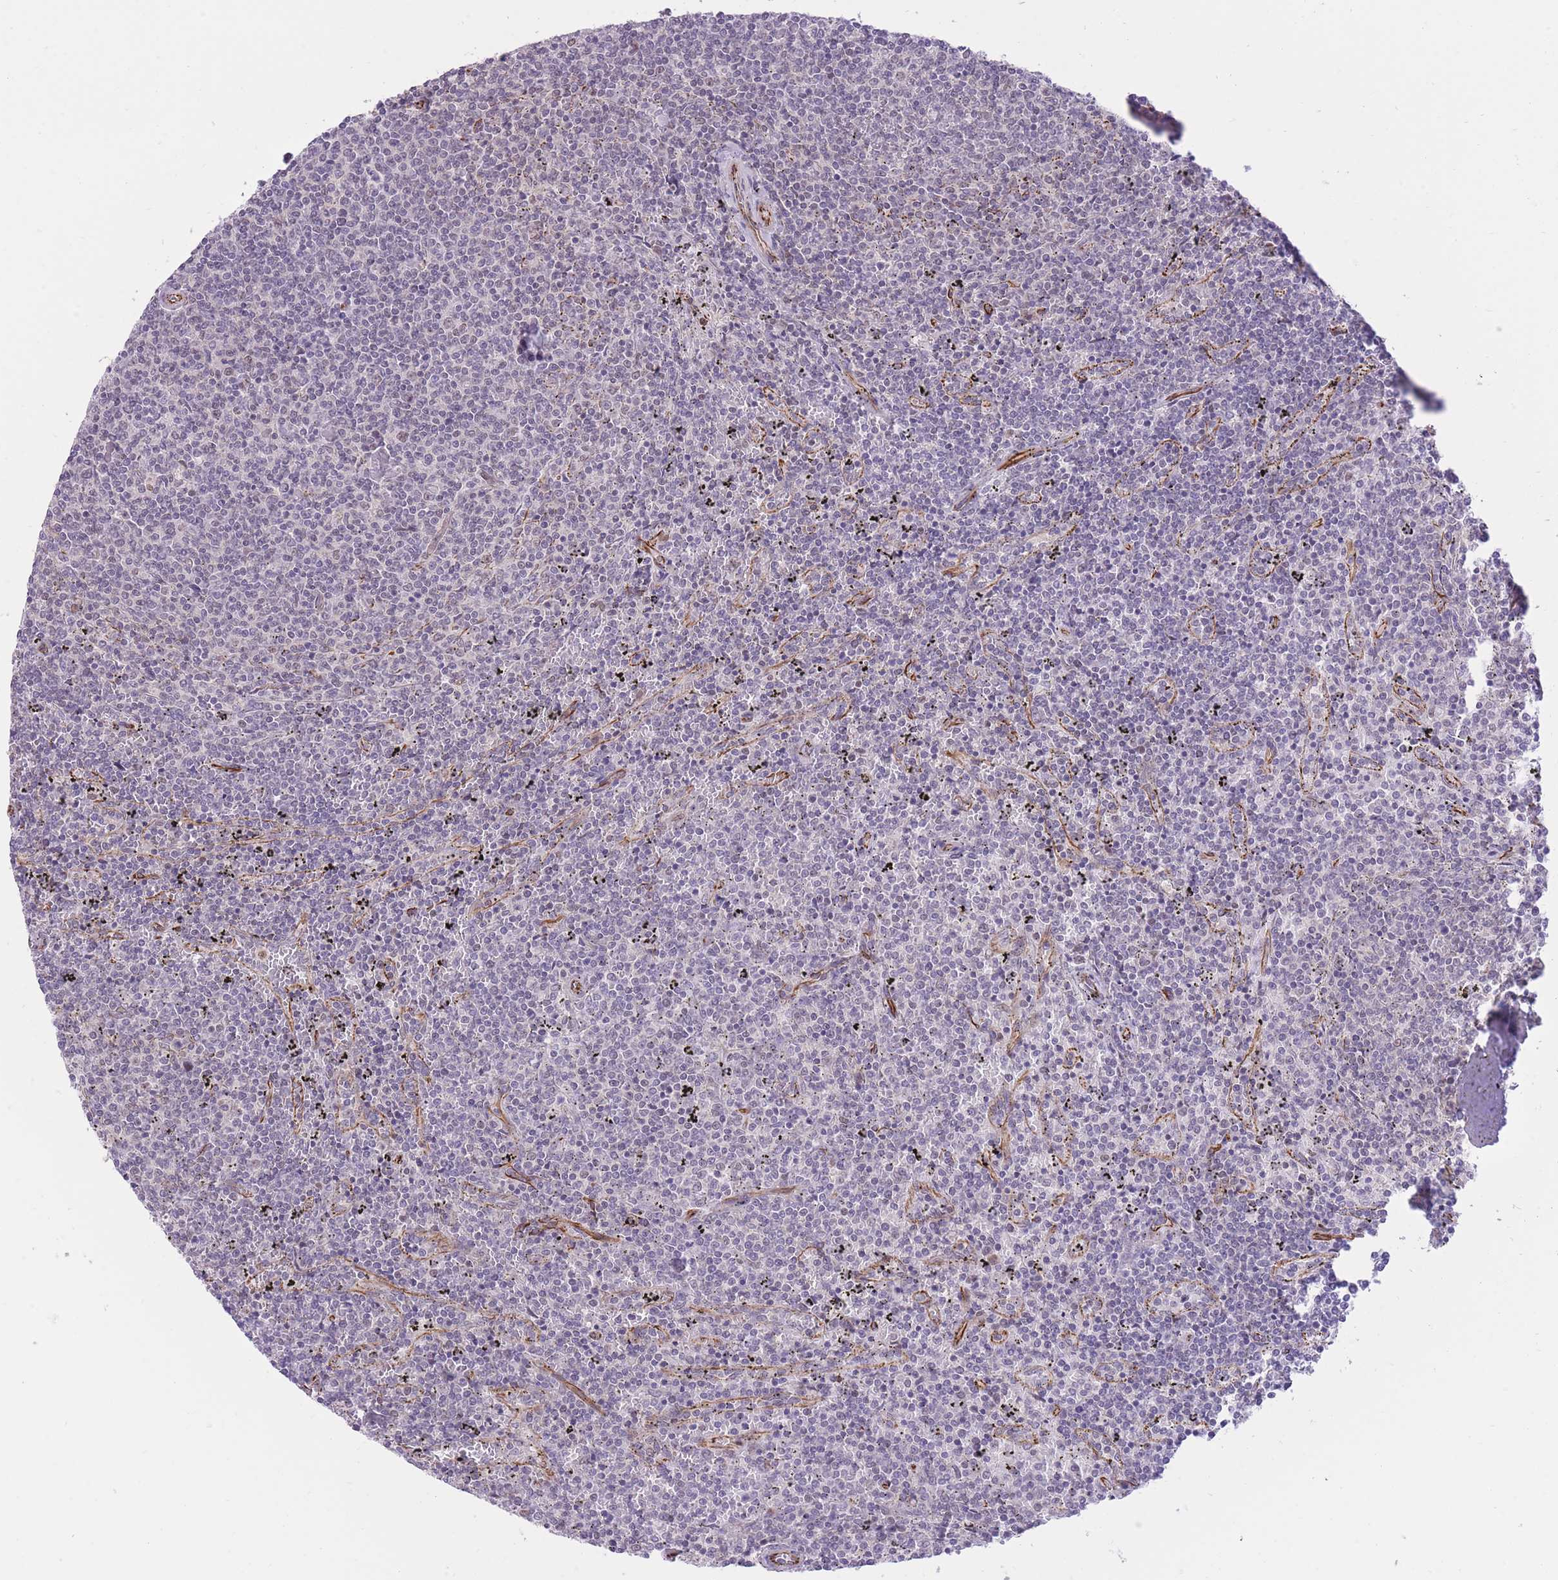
{"staining": {"intensity": "negative", "quantity": "none", "location": "none"}, "tissue": "lymphoma", "cell_type": "Tumor cells", "image_type": "cancer", "snomed": [{"axis": "morphology", "description": "Malignant lymphoma, non-Hodgkin's type, Low grade"}, {"axis": "topography", "description": "Spleen"}], "caption": "Immunohistochemical staining of human malignant lymphoma, non-Hodgkin's type (low-grade) reveals no significant staining in tumor cells.", "gene": "ELL", "patient": {"sex": "female", "age": 50}}